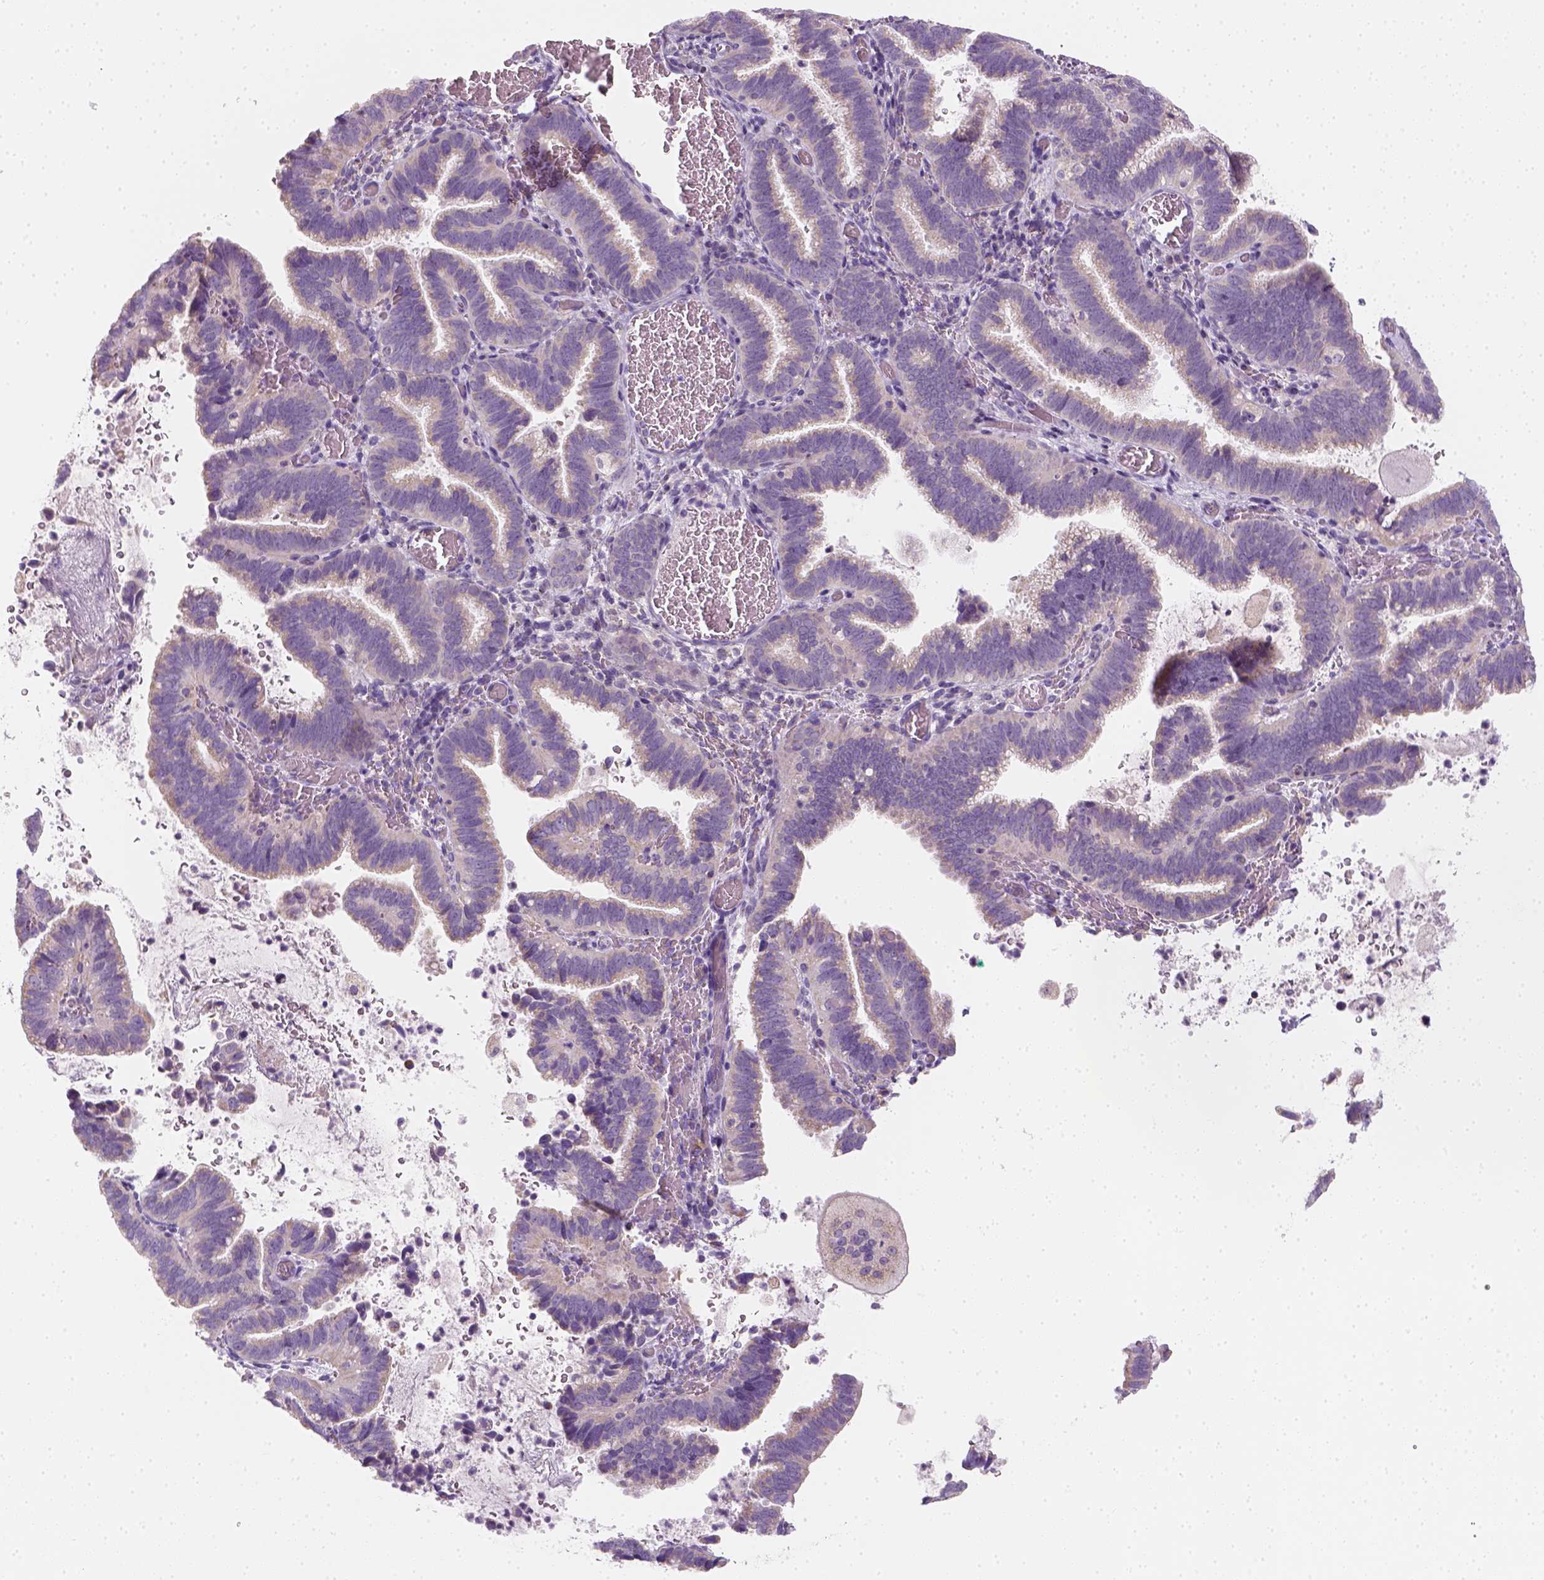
{"staining": {"intensity": "negative", "quantity": "none", "location": "none"}, "tissue": "cervical cancer", "cell_type": "Tumor cells", "image_type": "cancer", "snomed": [{"axis": "morphology", "description": "Adenocarcinoma, NOS"}, {"axis": "topography", "description": "Cervix"}], "caption": "Tumor cells are negative for brown protein staining in cervical cancer.", "gene": "AWAT2", "patient": {"sex": "female", "age": 61}}